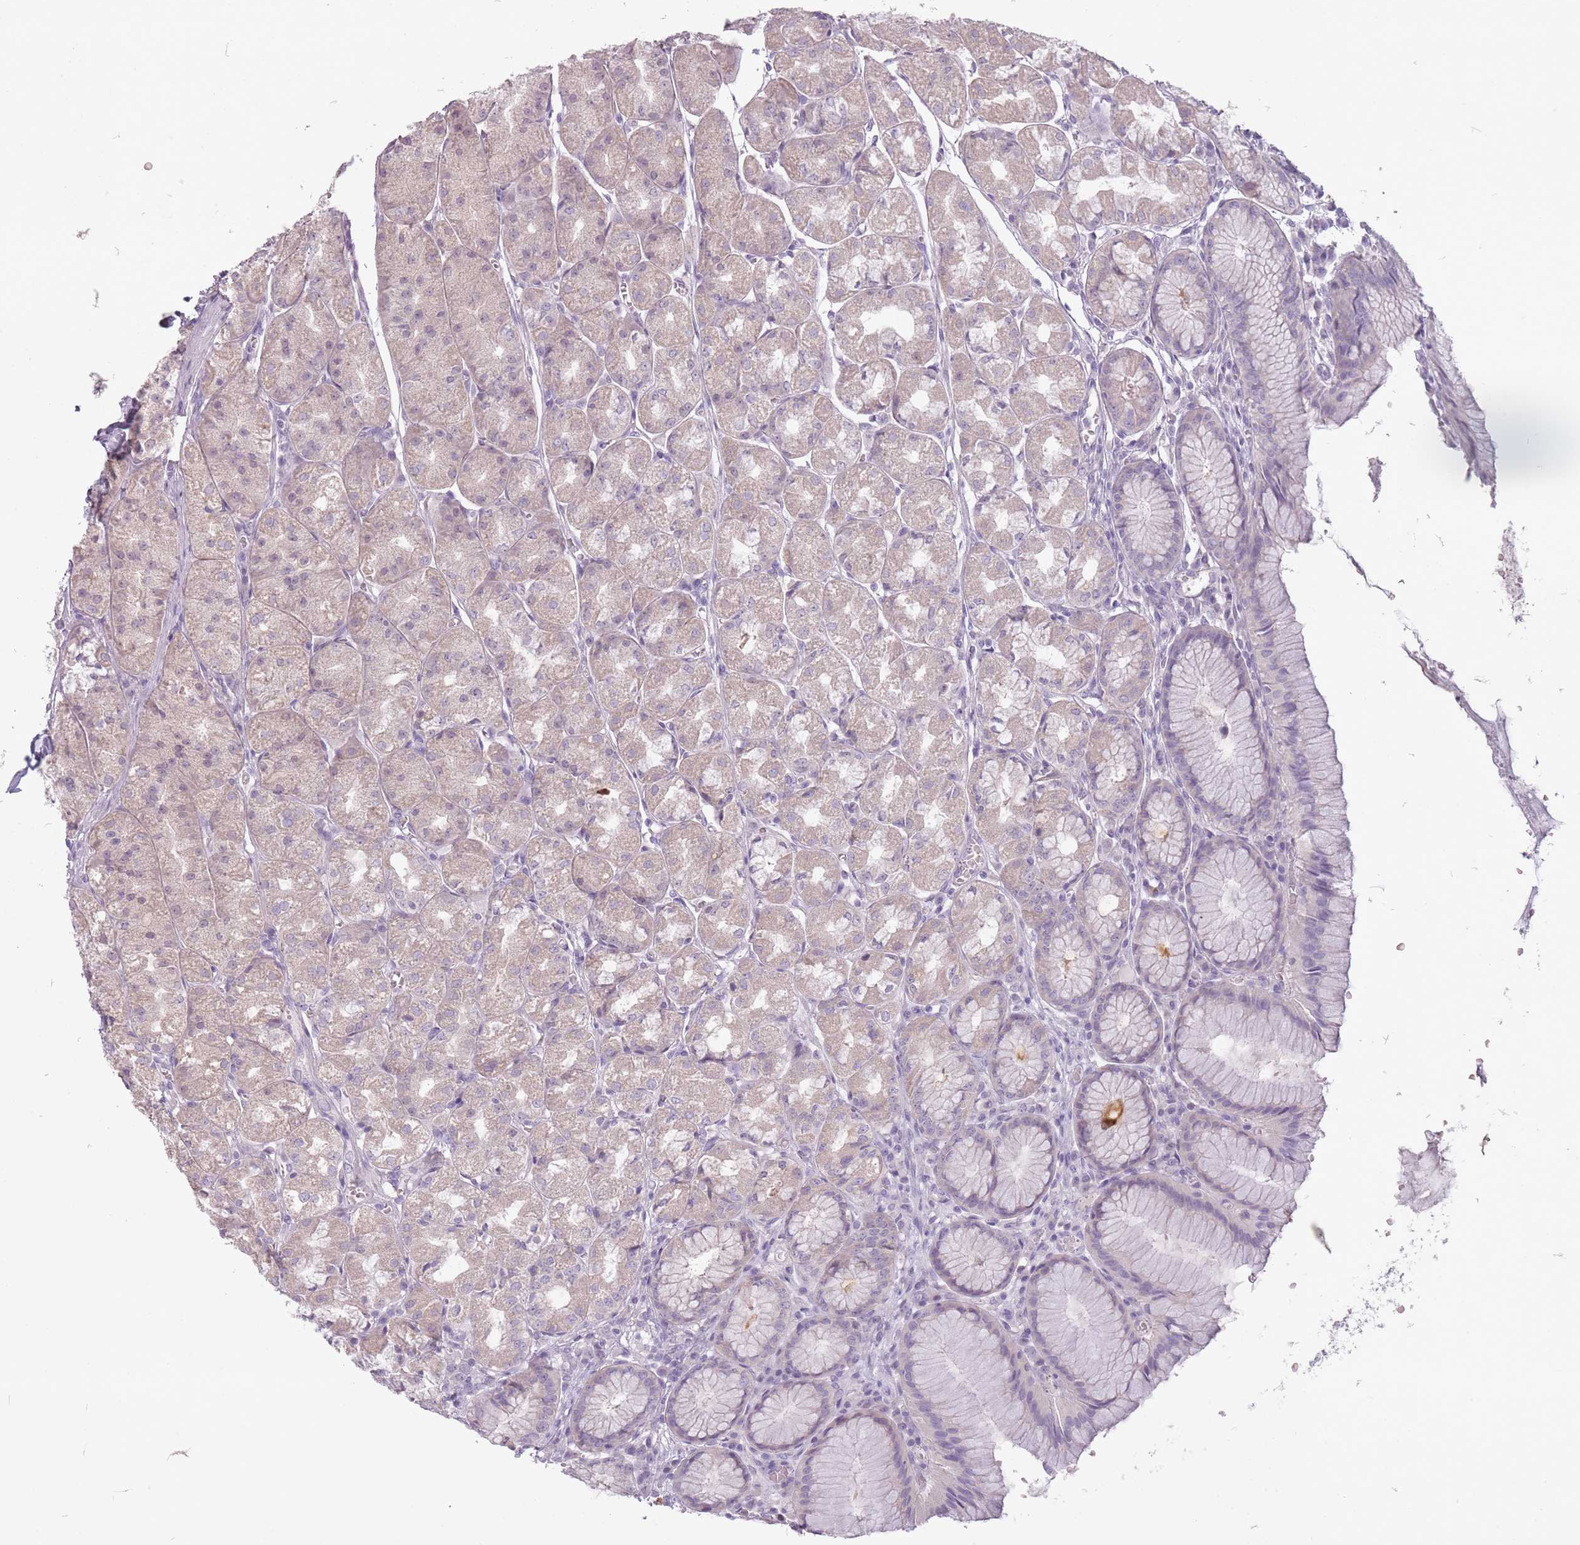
{"staining": {"intensity": "weak", "quantity": "<25%", "location": "cytoplasmic/membranous"}, "tissue": "stomach", "cell_type": "Glandular cells", "image_type": "normal", "snomed": [{"axis": "morphology", "description": "Normal tissue, NOS"}, {"axis": "topography", "description": "Stomach"}], "caption": "Immunohistochemistry of benign human stomach exhibits no positivity in glandular cells. (Immunohistochemistry (ihc), brightfield microscopy, high magnification).", "gene": "FAM43B", "patient": {"sex": "male", "age": 55}}